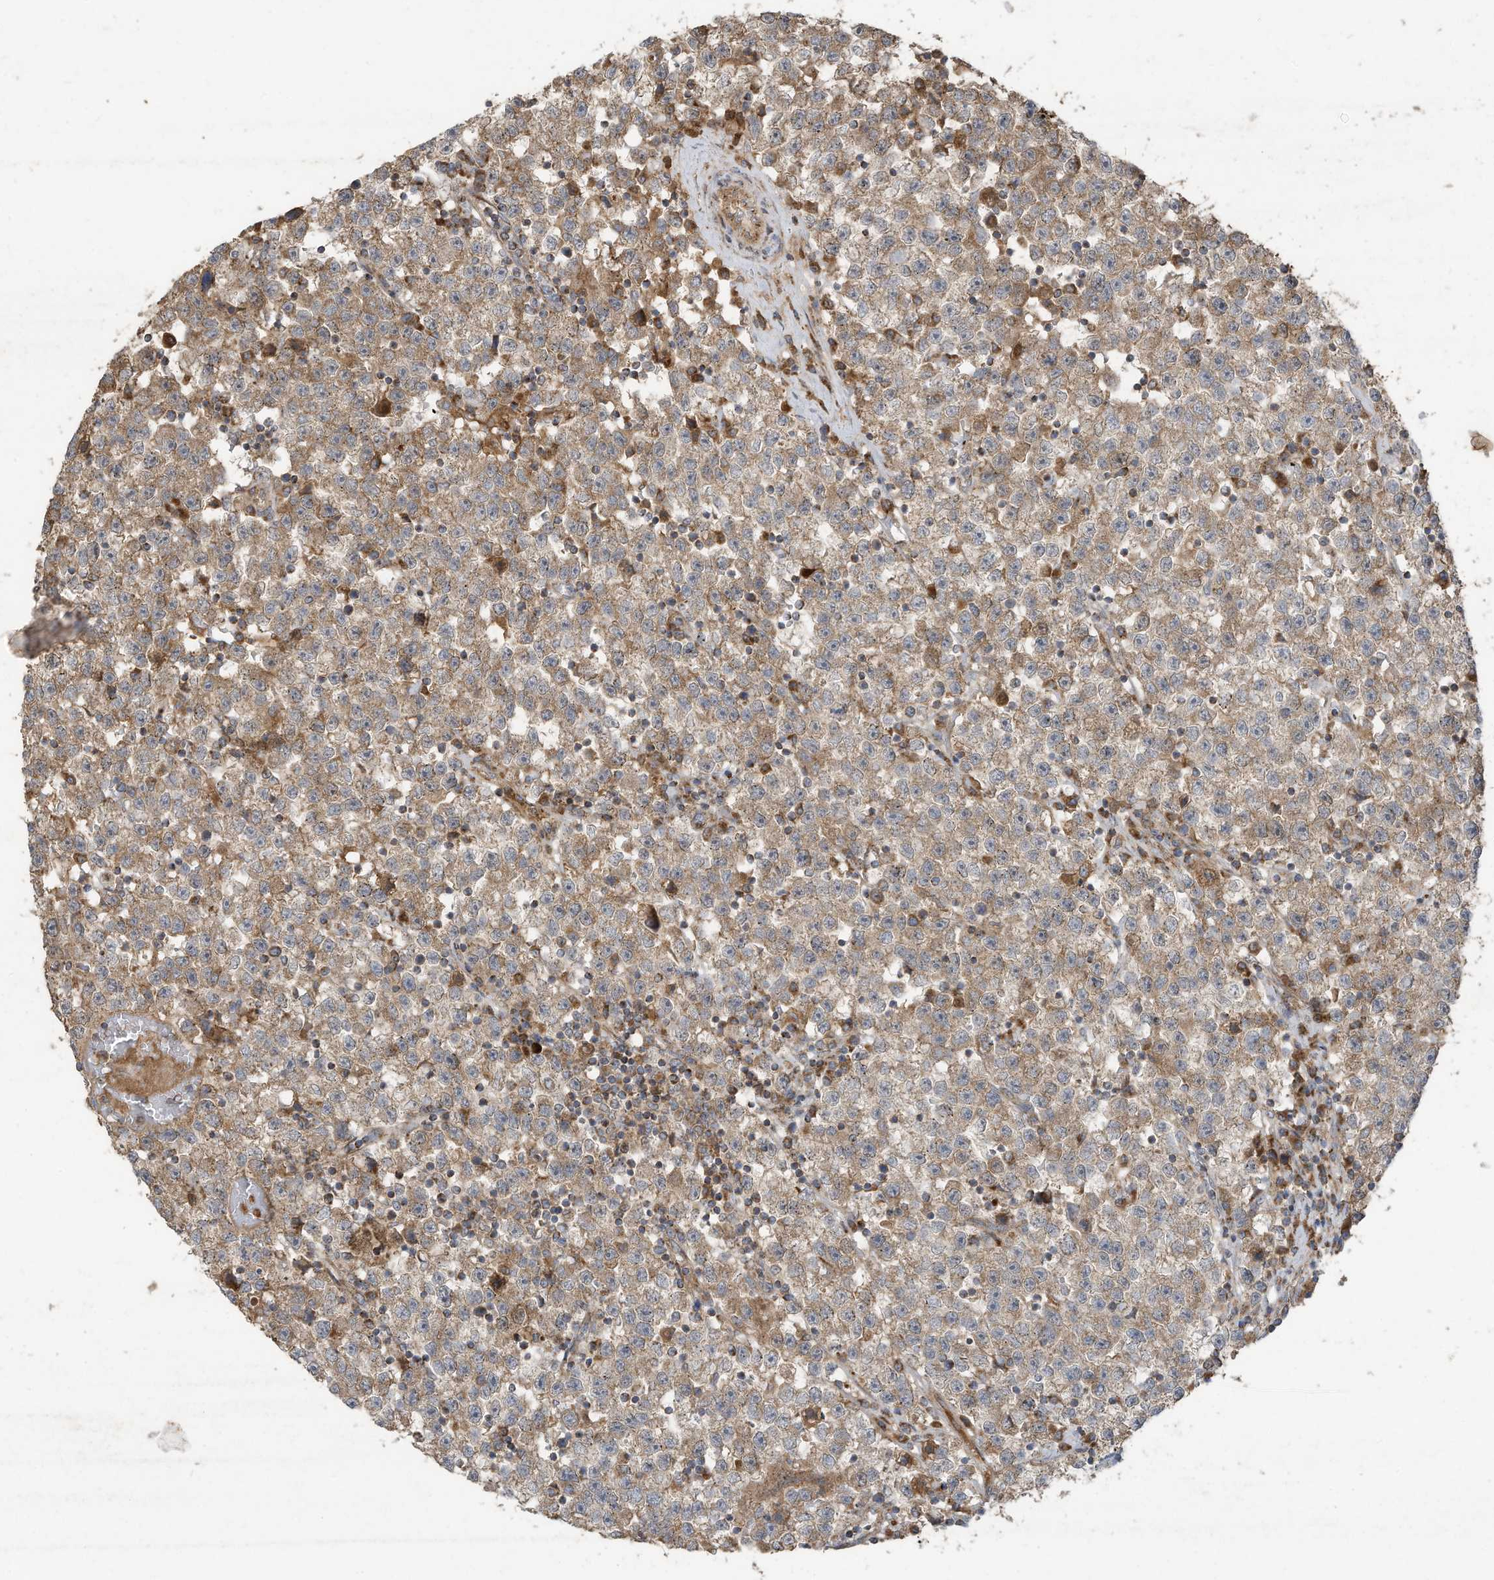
{"staining": {"intensity": "moderate", "quantity": "25%-75%", "location": "cytoplasmic/membranous"}, "tissue": "testis cancer", "cell_type": "Tumor cells", "image_type": "cancer", "snomed": [{"axis": "morphology", "description": "Seminoma, NOS"}, {"axis": "topography", "description": "Testis"}], "caption": "The photomicrograph displays a brown stain indicating the presence of a protein in the cytoplasmic/membranous of tumor cells in seminoma (testis).", "gene": "C2orf74", "patient": {"sex": "male", "age": 22}}